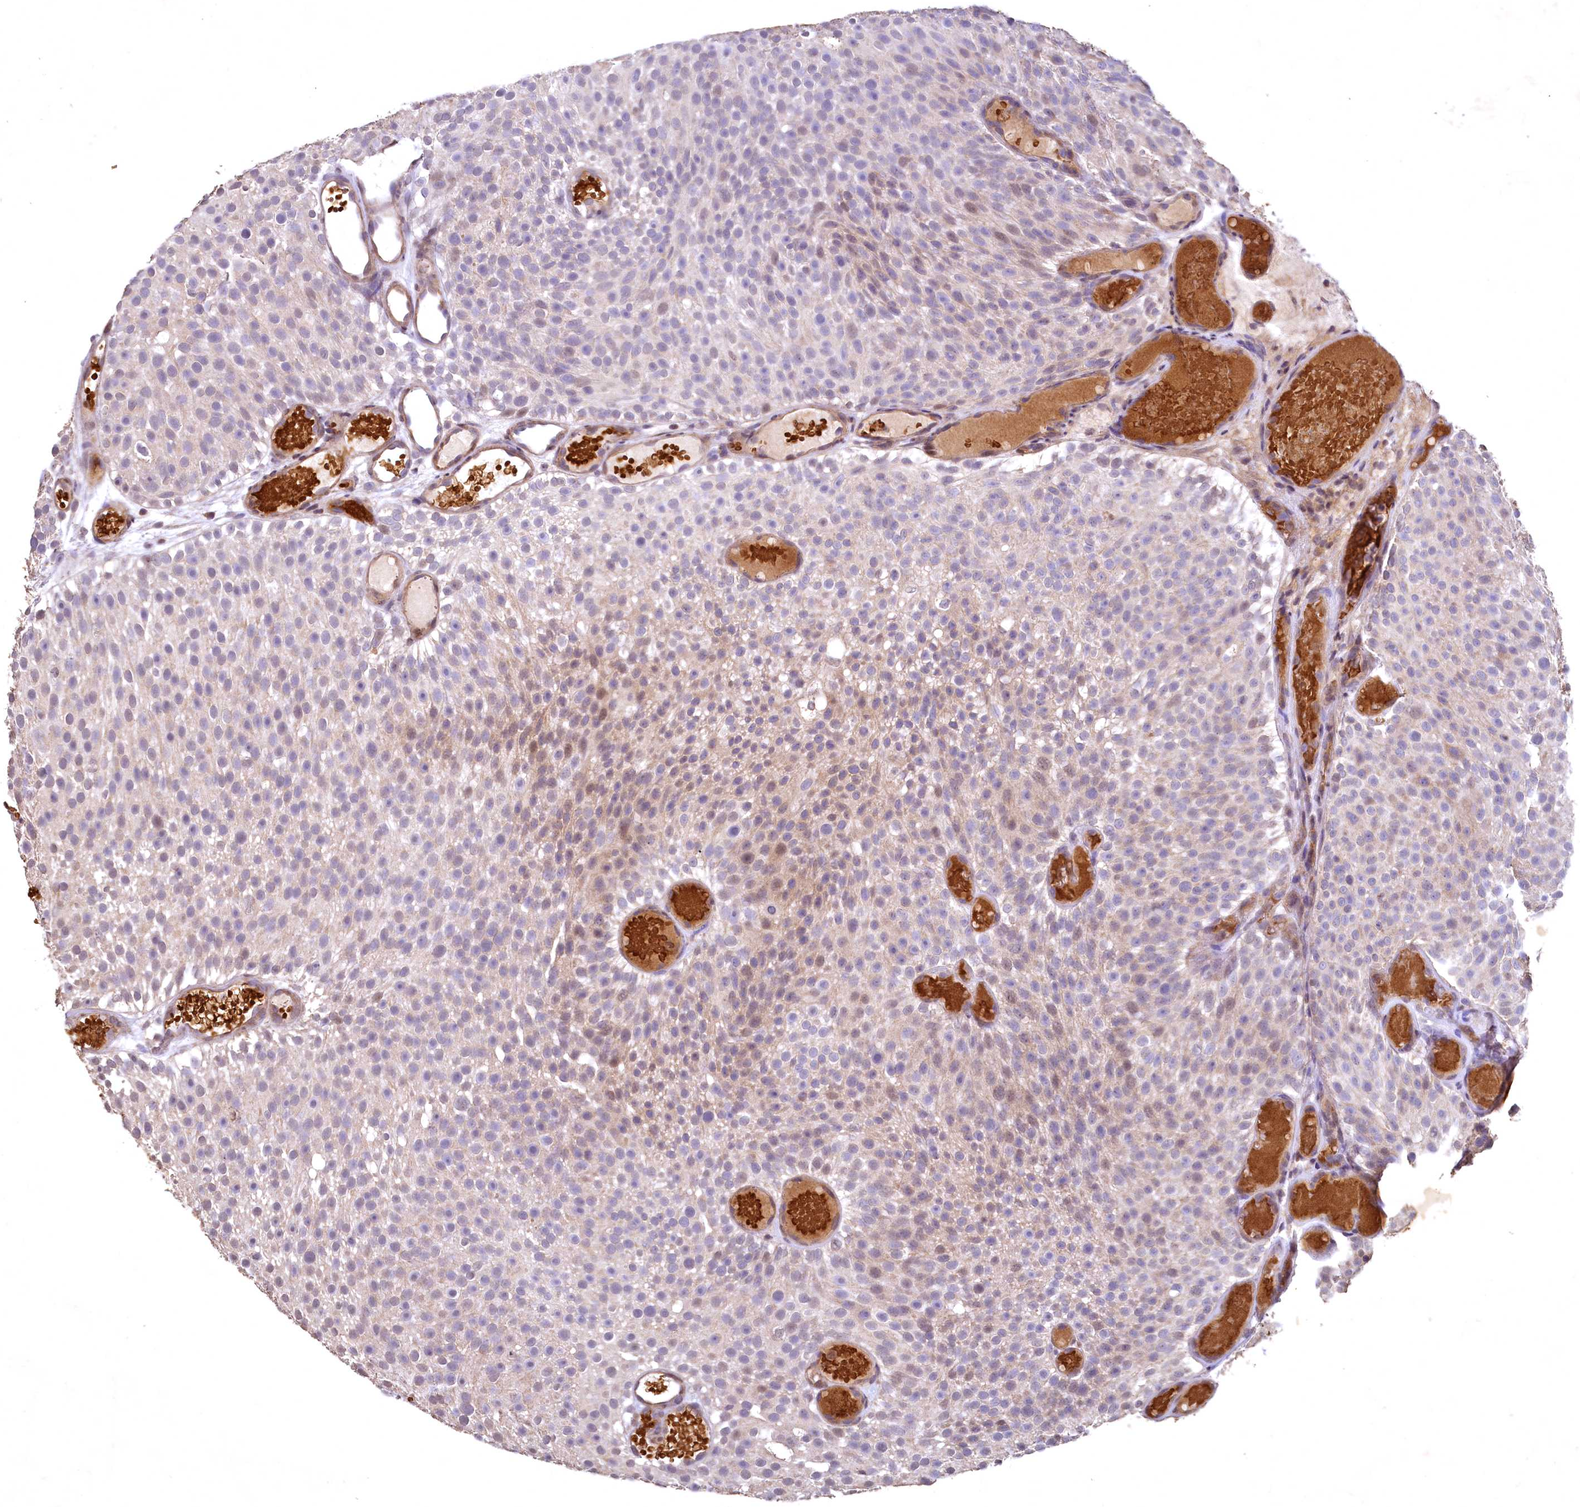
{"staining": {"intensity": "weak", "quantity": "<25%", "location": "cytoplasmic/membranous"}, "tissue": "urothelial cancer", "cell_type": "Tumor cells", "image_type": "cancer", "snomed": [{"axis": "morphology", "description": "Urothelial carcinoma, Low grade"}, {"axis": "topography", "description": "Urinary bladder"}], "caption": "An IHC histopathology image of urothelial cancer is shown. There is no staining in tumor cells of urothelial cancer.", "gene": "SPTA1", "patient": {"sex": "male", "age": 78}}